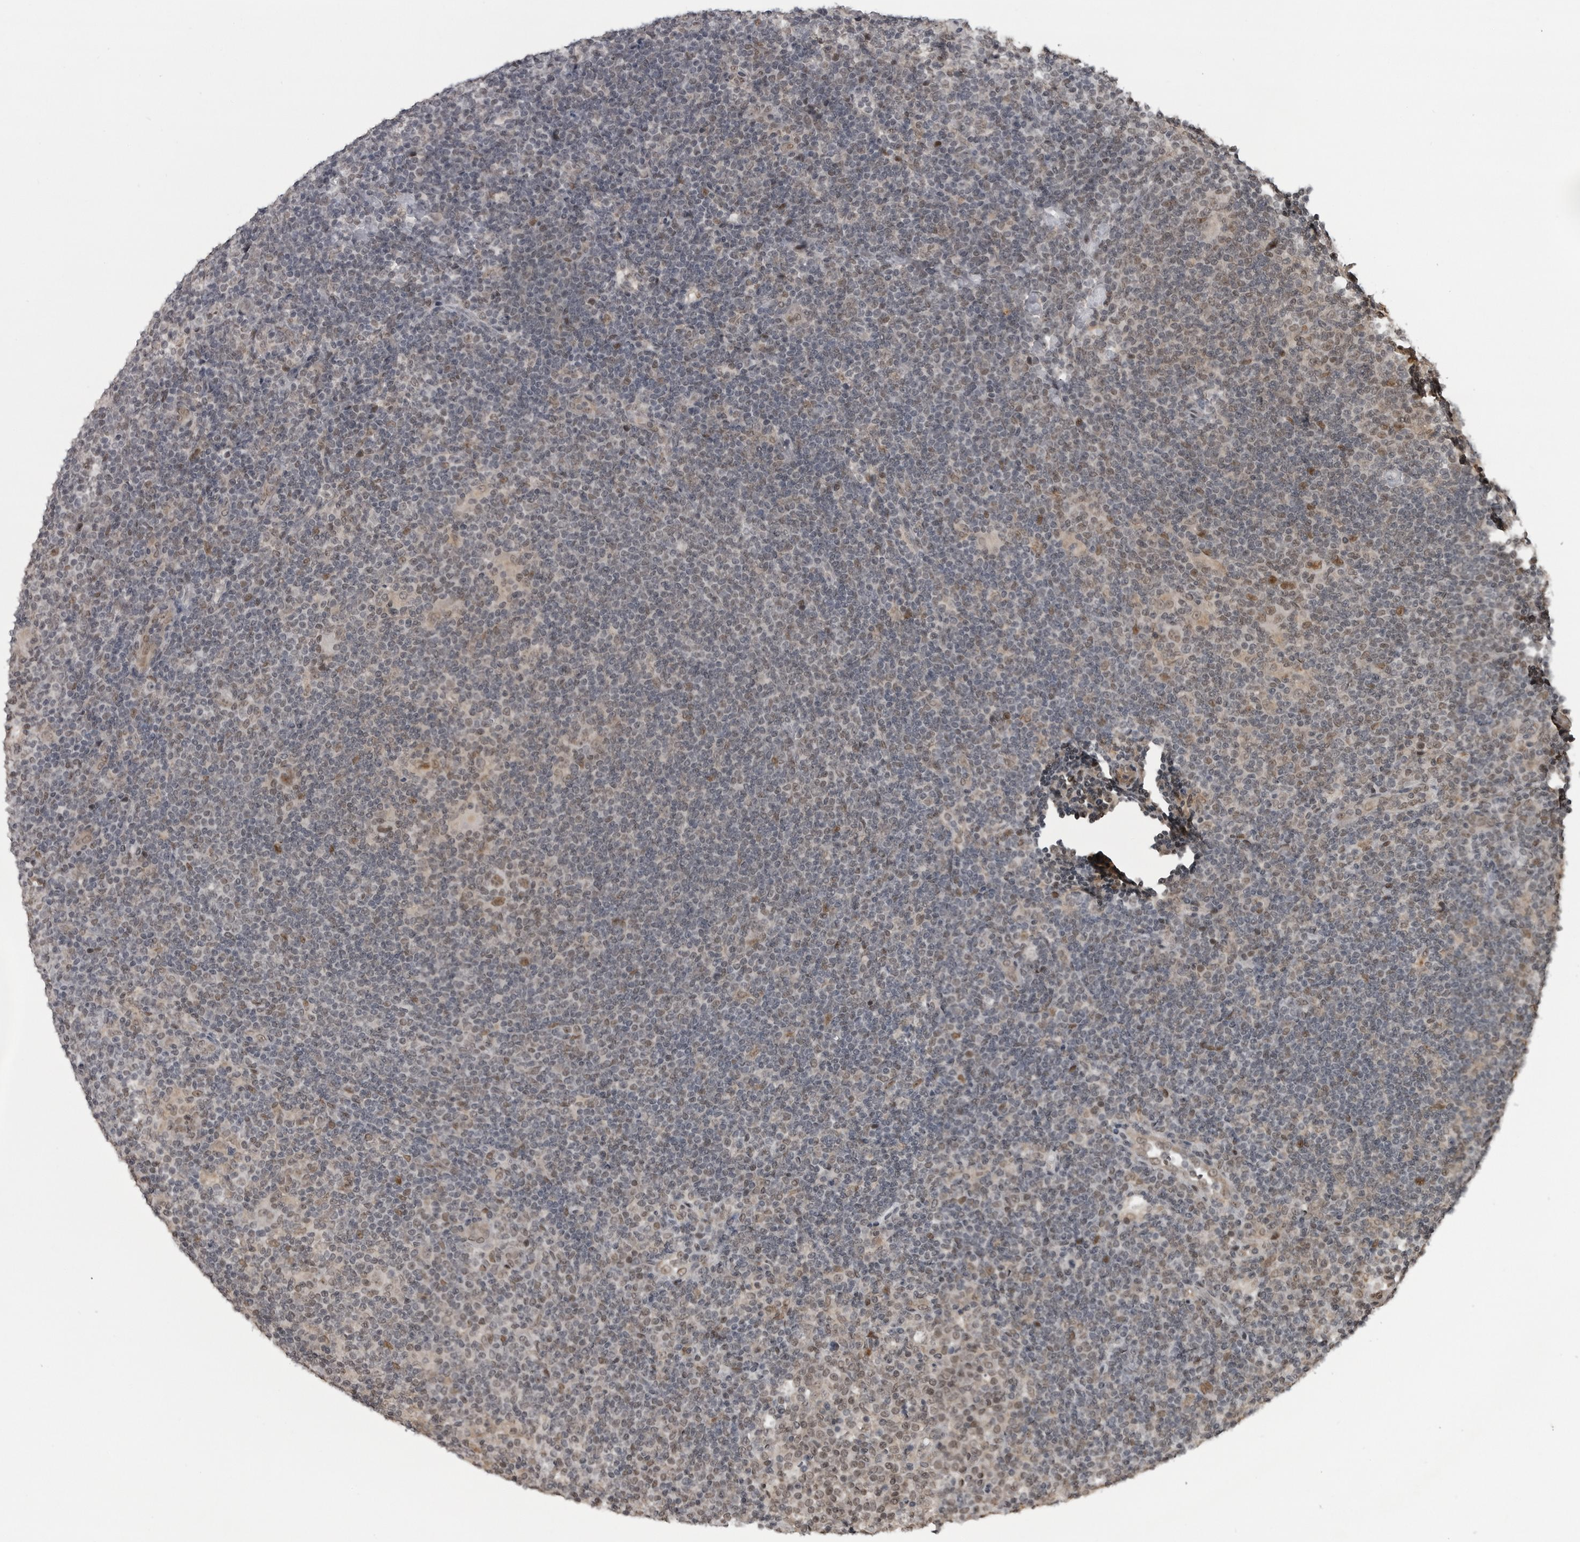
{"staining": {"intensity": "moderate", "quantity": ">75%", "location": "nuclear"}, "tissue": "lymphoma", "cell_type": "Tumor cells", "image_type": "cancer", "snomed": [{"axis": "morphology", "description": "Hodgkin's disease, NOS"}, {"axis": "topography", "description": "Lymph node"}], "caption": "Human Hodgkin's disease stained with a protein marker exhibits moderate staining in tumor cells.", "gene": "C8orf58", "patient": {"sex": "female", "age": 57}}